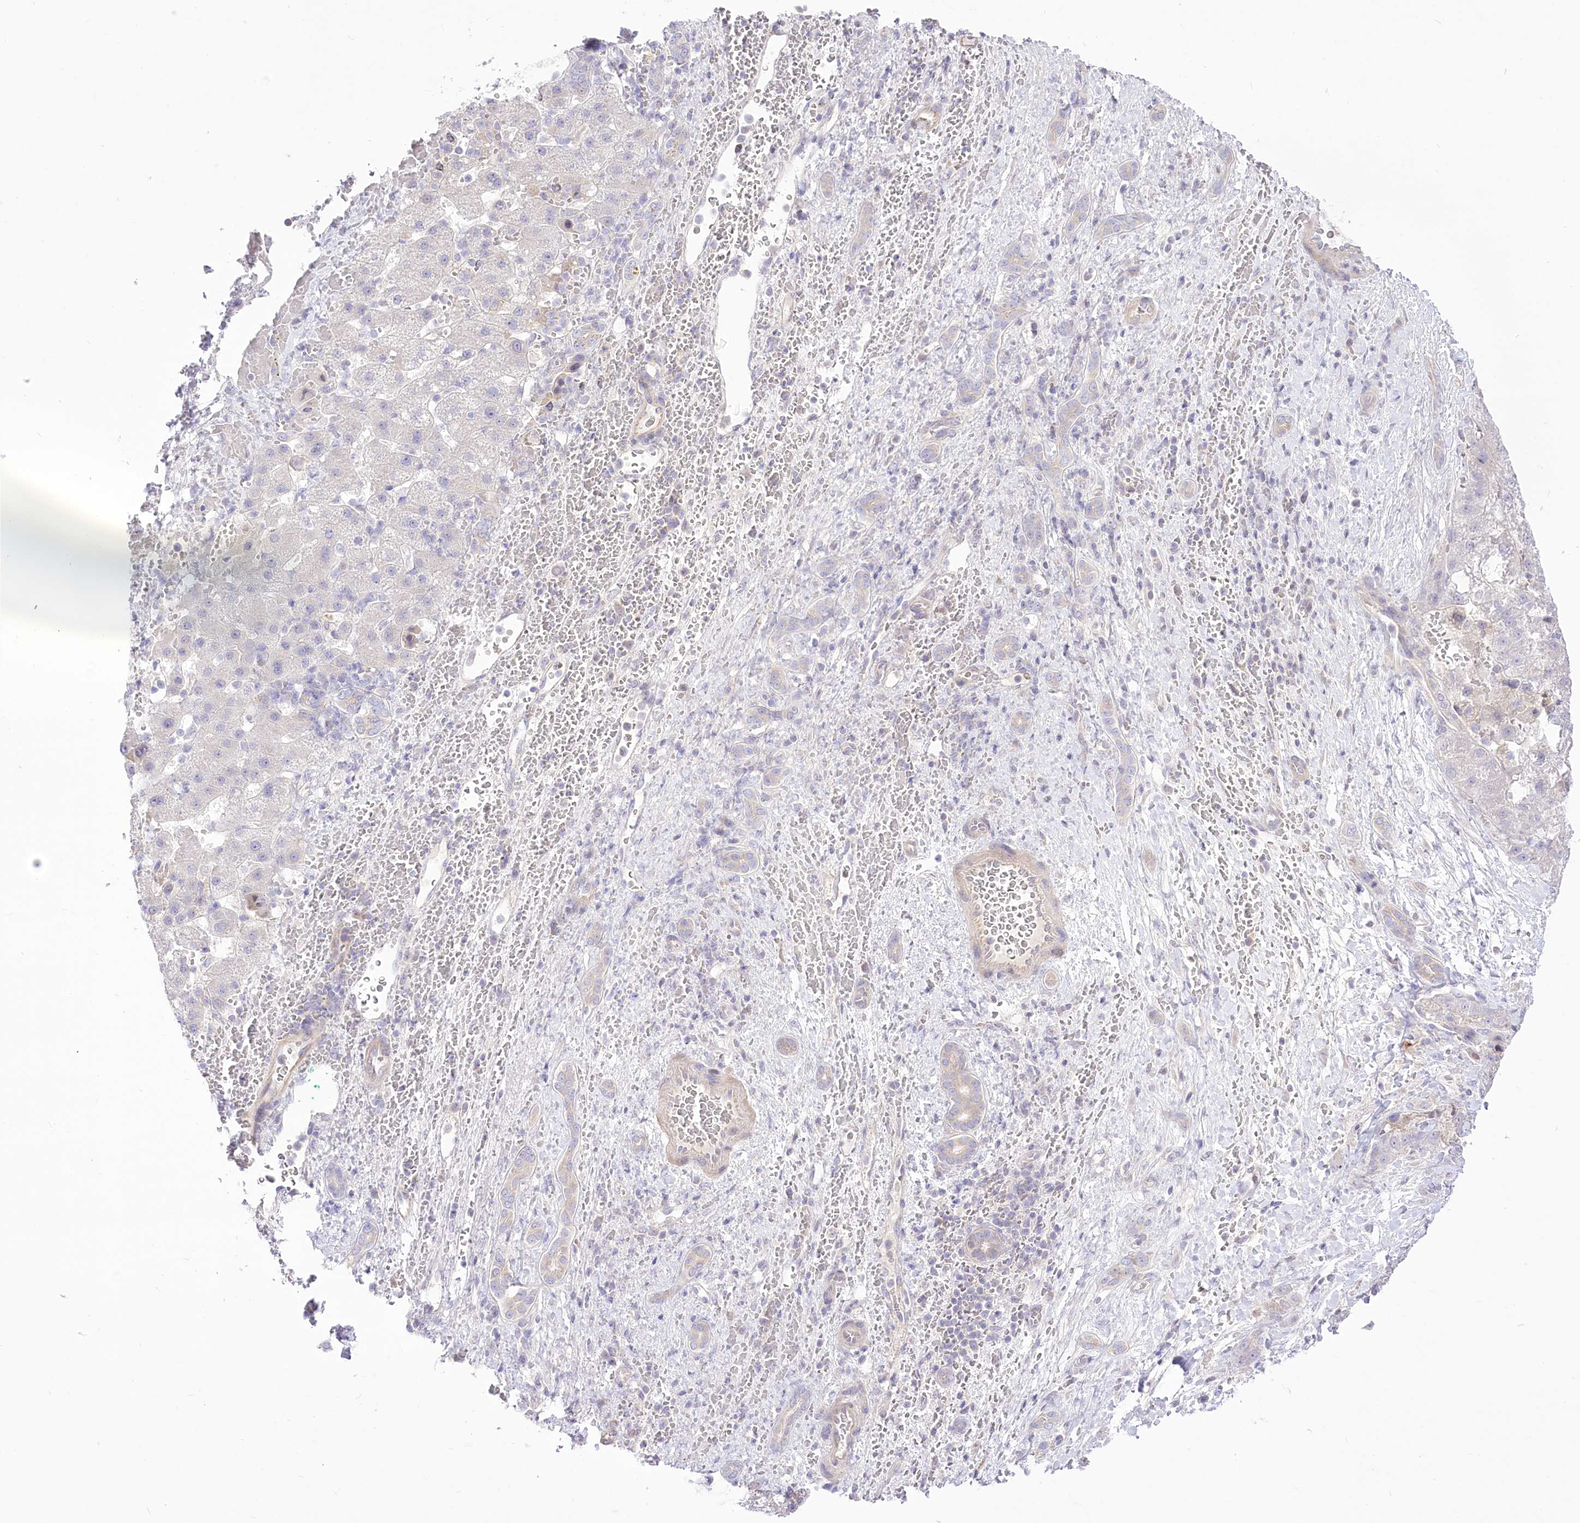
{"staining": {"intensity": "negative", "quantity": "none", "location": "none"}, "tissue": "liver cancer", "cell_type": "Tumor cells", "image_type": "cancer", "snomed": [{"axis": "morphology", "description": "Normal tissue, NOS"}, {"axis": "morphology", "description": "Carcinoma, Hepatocellular, NOS"}, {"axis": "topography", "description": "Liver"}], "caption": "Immunohistochemical staining of liver cancer (hepatocellular carcinoma) reveals no significant expression in tumor cells.", "gene": "HELT", "patient": {"sex": "male", "age": 57}}